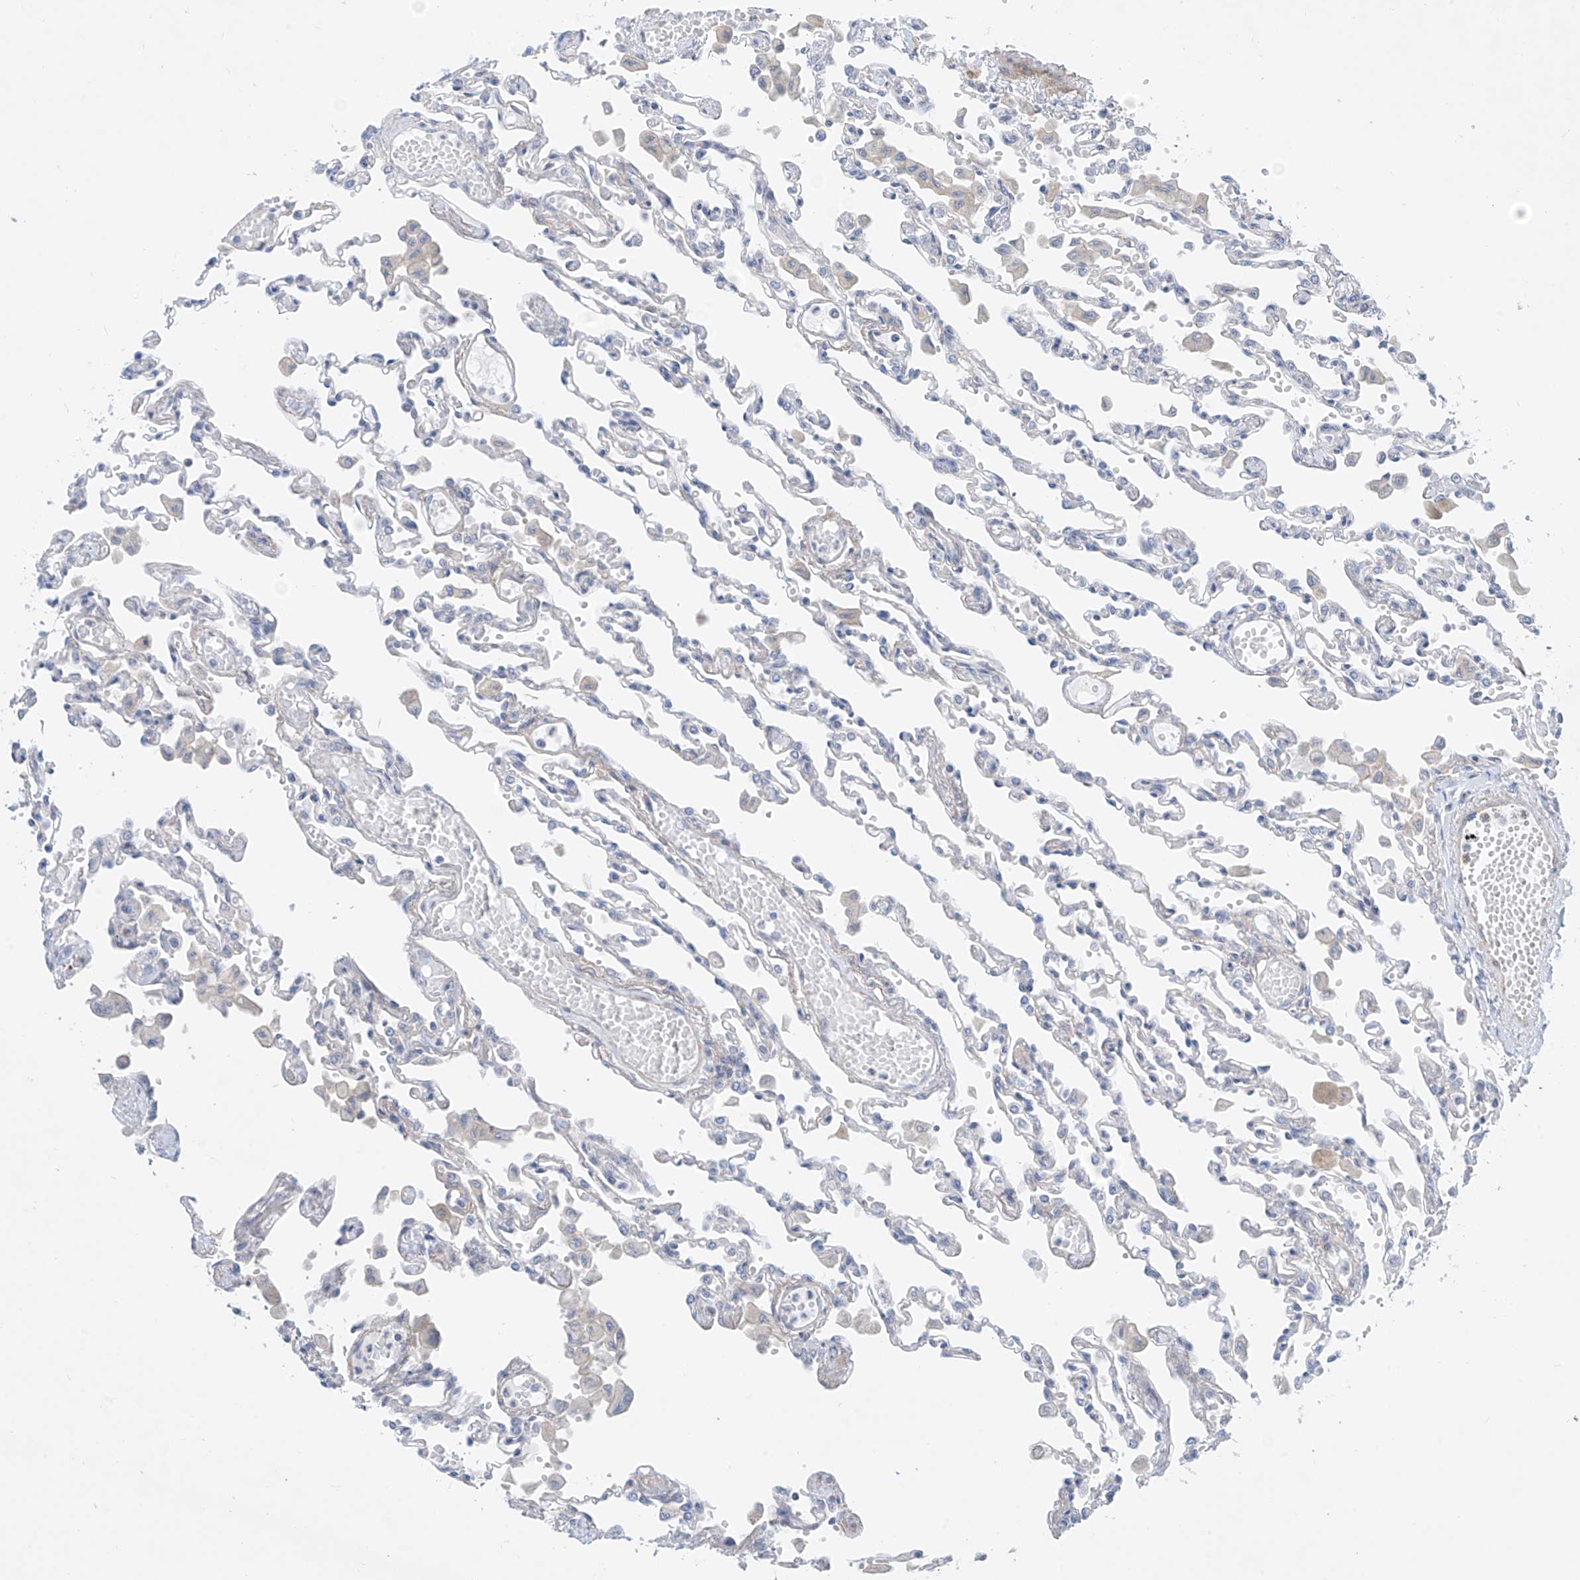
{"staining": {"intensity": "negative", "quantity": "none", "location": "none"}, "tissue": "lung", "cell_type": "Alveolar cells", "image_type": "normal", "snomed": [{"axis": "morphology", "description": "Normal tissue, NOS"}, {"axis": "topography", "description": "Bronchus"}, {"axis": "topography", "description": "Lung"}], "caption": "High power microscopy image of an immunohistochemistry image of benign lung, revealing no significant positivity in alveolar cells.", "gene": "ABLIM2", "patient": {"sex": "female", "age": 49}}